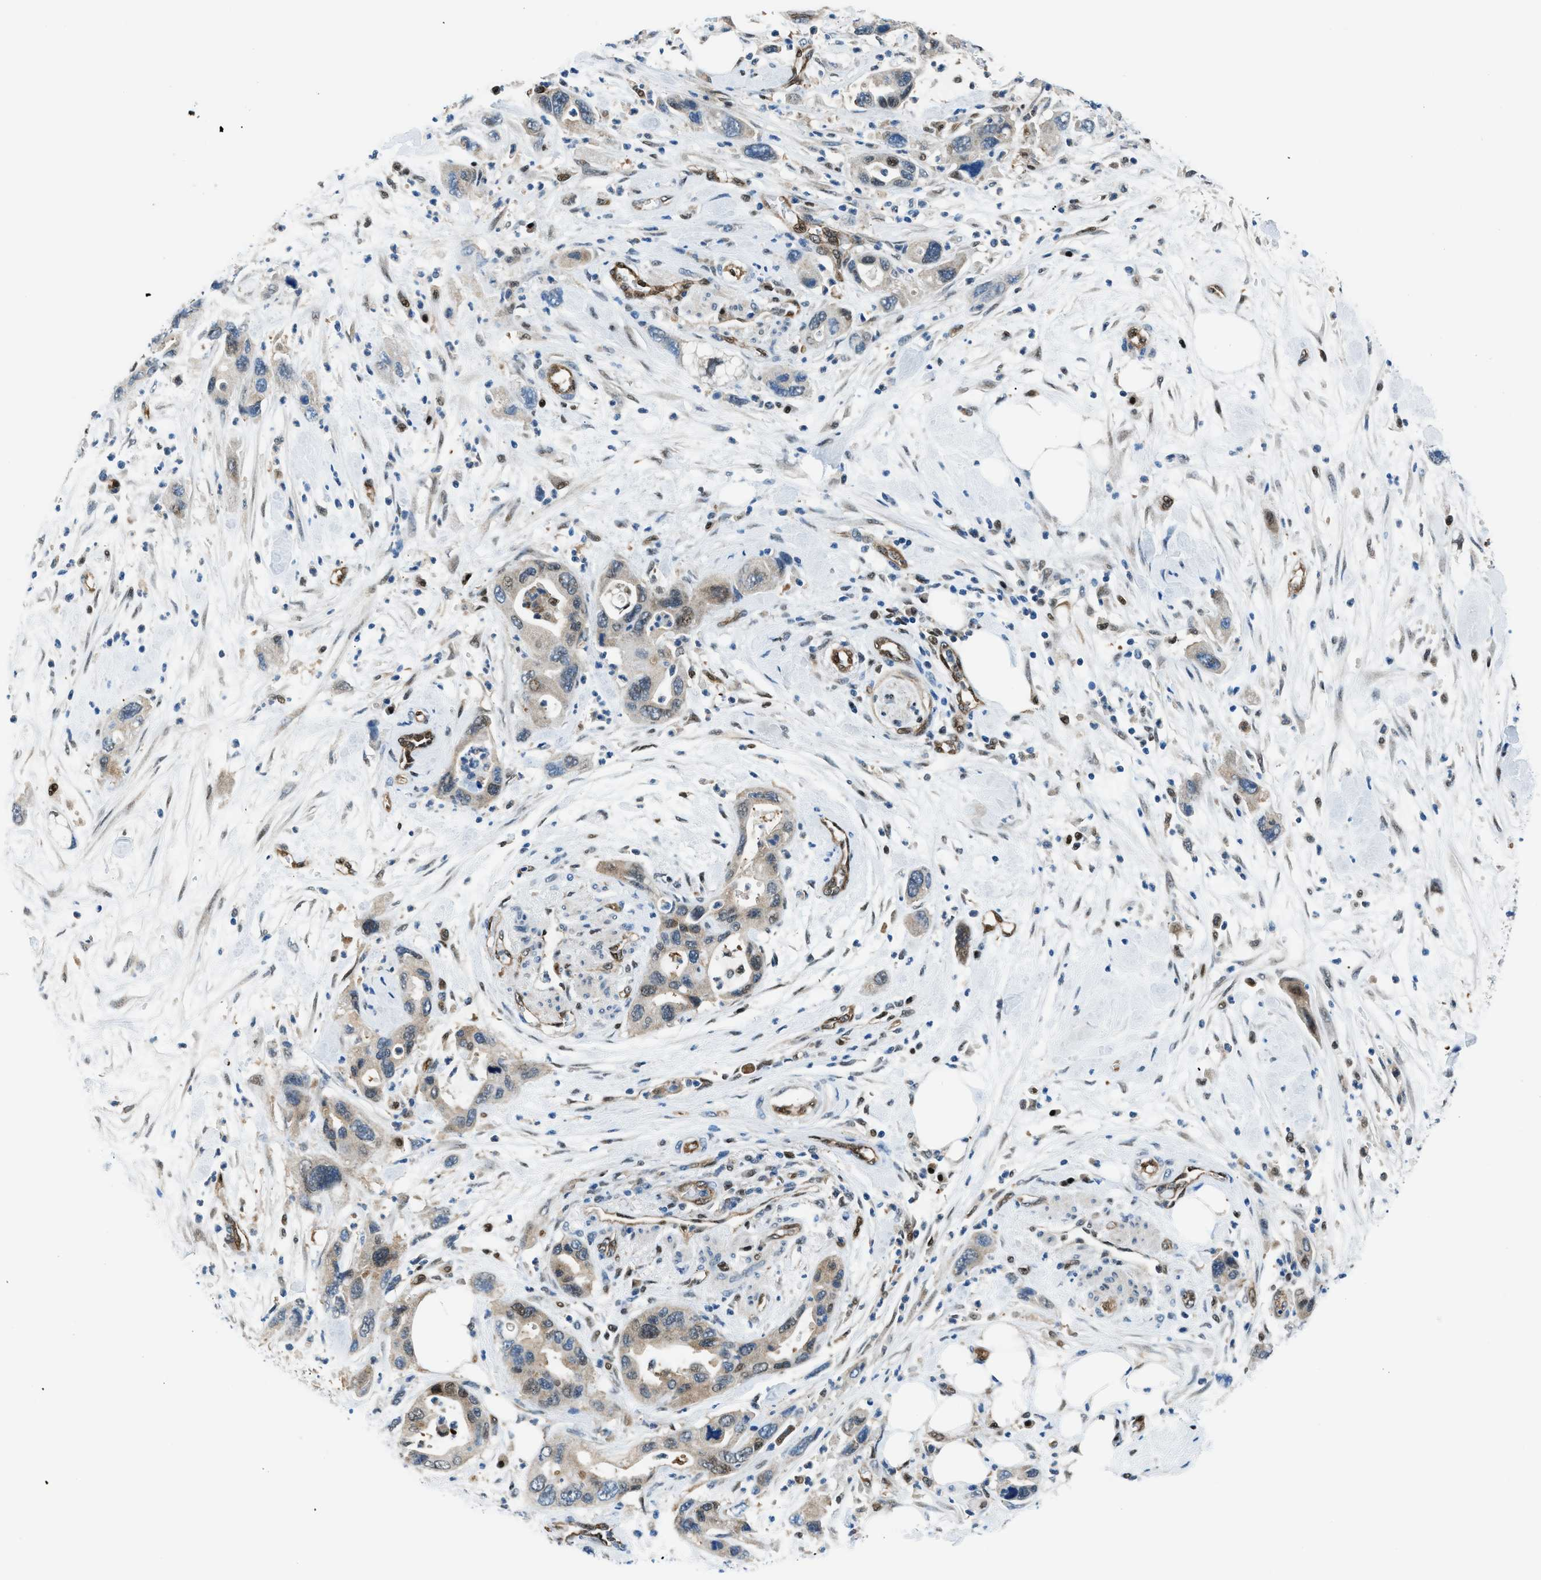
{"staining": {"intensity": "weak", "quantity": "25%-75%", "location": "cytoplasmic/membranous,nuclear"}, "tissue": "pancreatic cancer", "cell_type": "Tumor cells", "image_type": "cancer", "snomed": [{"axis": "morphology", "description": "Normal tissue, NOS"}, {"axis": "morphology", "description": "Adenocarcinoma, NOS"}, {"axis": "topography", "description": "Pancreas"}], "caption": "Brown immunohistochemical staining in human adenocarcinoma (pancreatic) shows weak cytoplasmic/membranous and nuclear expression in approximately 25%-75% of tumor cells. The staining was performed using DAB (3,3'-diaminobenzidine) to visualize the protein expression in brown, while the nuclei were stained in blue with hematoxylin (Magnification: 20x).", "gene": "YWHAE", "patient": {"sex": "female", "age": 71}}